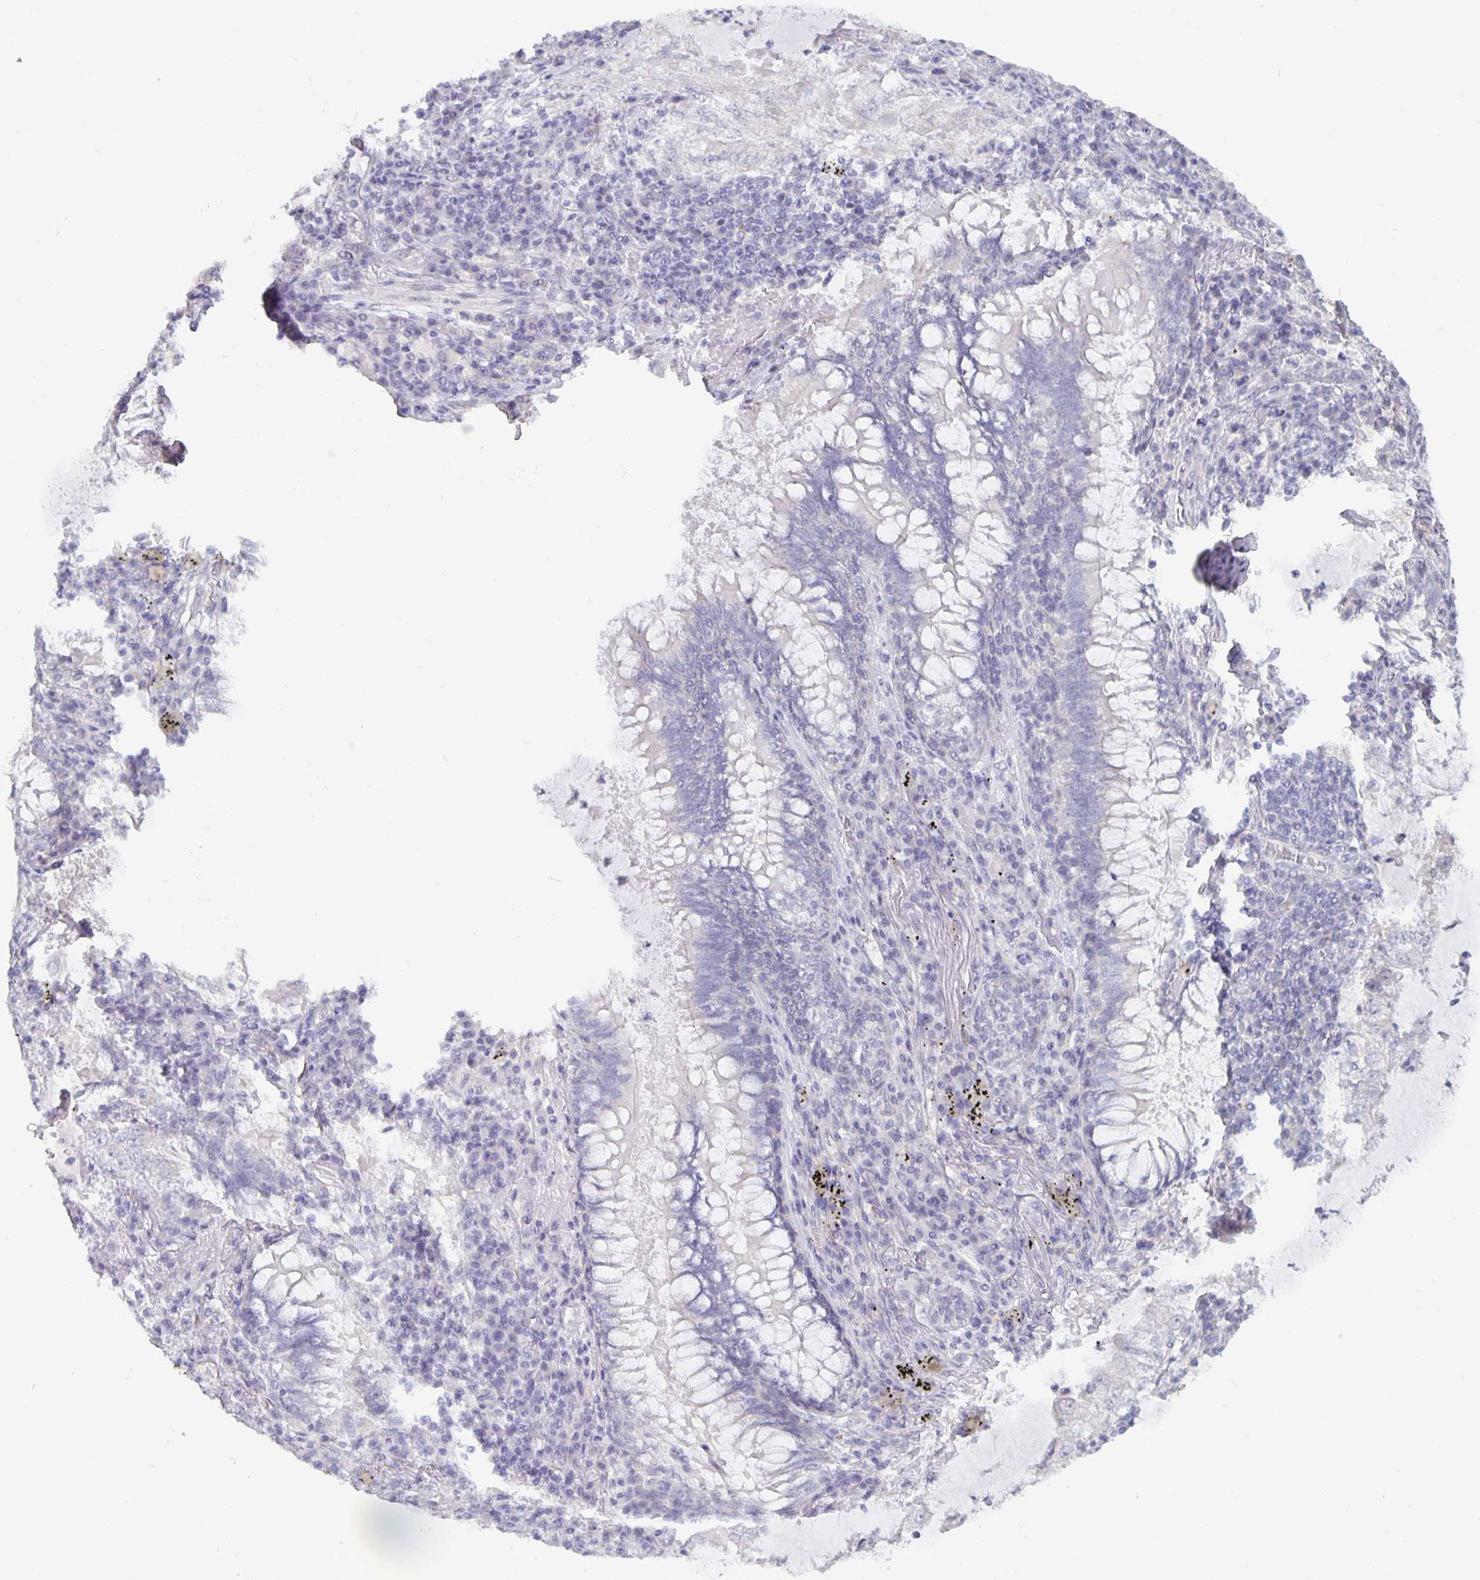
{"staining": {"intensity": "negative", "quantity": "none", "location": "none"}, "tissue": "lung cancer", "cell_type": "Tumor cells", "image_type": "cancer", "snomed": [{"axis": "morphology", "description": "Adenocarcinoma, NOS"}, {"axis": "topography", "description": "Lung"}], "caption": "DAB immunohistochemical staining of lung cancer reveals no significant staining in tumor cells.", "gene": "PLCB3", "patient": {"sex": "female", "age": 73}}